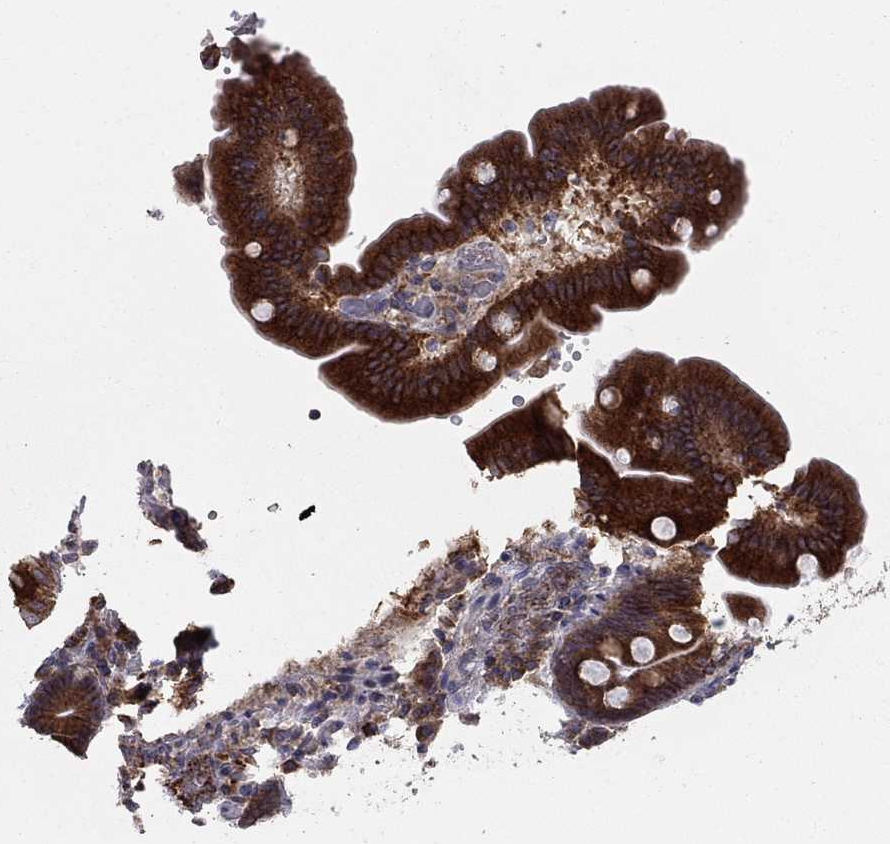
{"staining": {"intensity": "strong", "quantity": ">75%", "location": "cytoplasmic/membranous"}, "tissue": "duodenum", "cell_type": "Glandular cells", "image_type": "normal", "snomed": [{"axis": "morphology", "description": "Normal tissue, NOS"}, {"axis": "topography", "description": "Duodenum"}], "caption": "The photomicrograph shows immunohistochemical staining of unremarkable duodenum. There is strong cytoplasmic/membranous expression is seen in about >75% of glandular cells.", "gene": "YIF1A", "patient": {"sex": "male", "age": 59}}